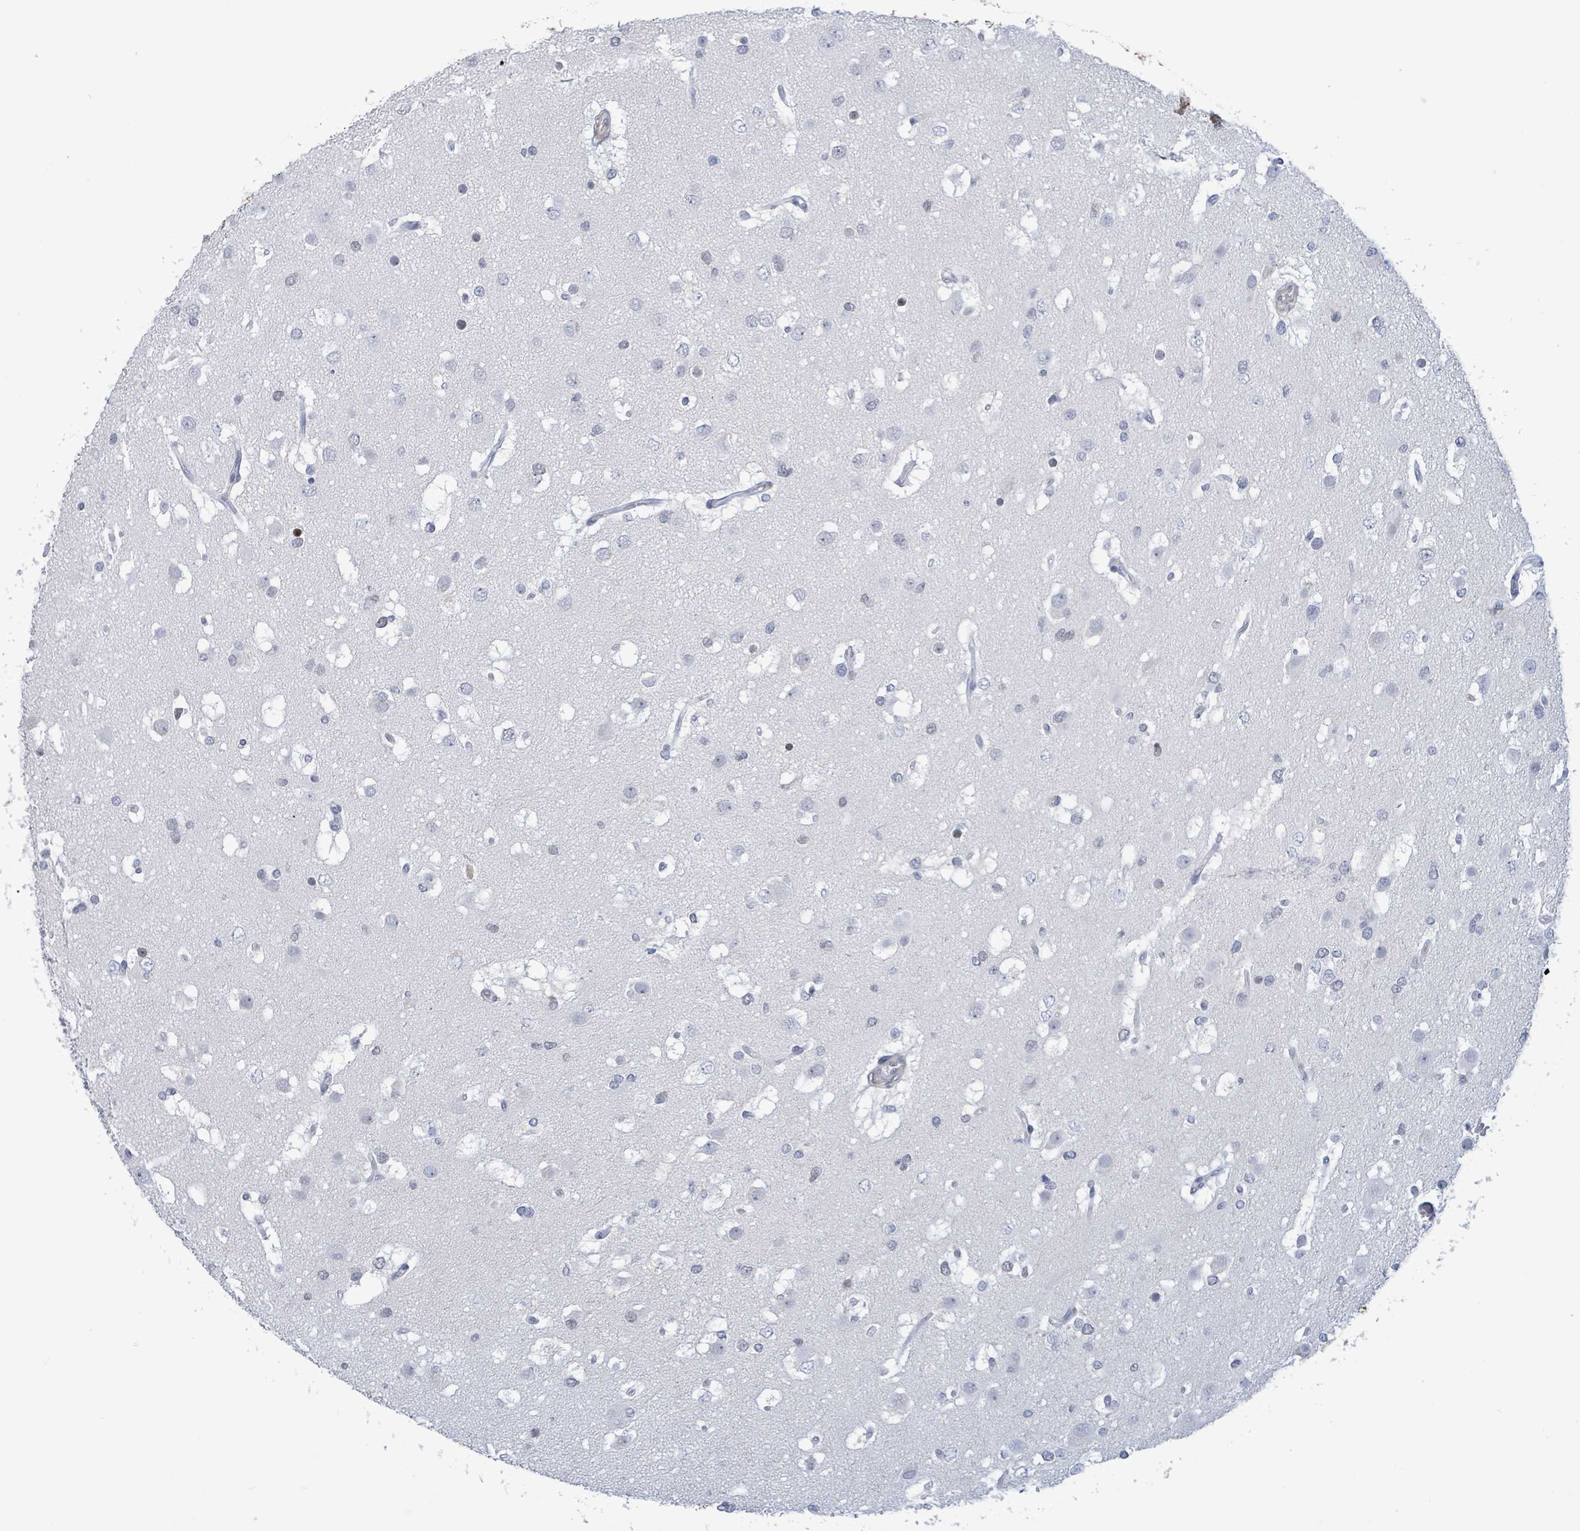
{"staining": {"intensity": "negative", "quantity": "none", "location": "none"}, "tissue": "glioma", "cell_type": "Tumor cells", "image_type": "cancer", "snomed": [{"axis": "morphology", "description": "Glioma, malignant, High grade"}, {"axis": "topography", "description": "Brain"}], "caption": "Immunohistochemical staining of human malignant glioma (high-grade) displays no significant positivity in tumor cells.", "gene": "NTN3", "patient": {"sex": "male", "age": 53}}